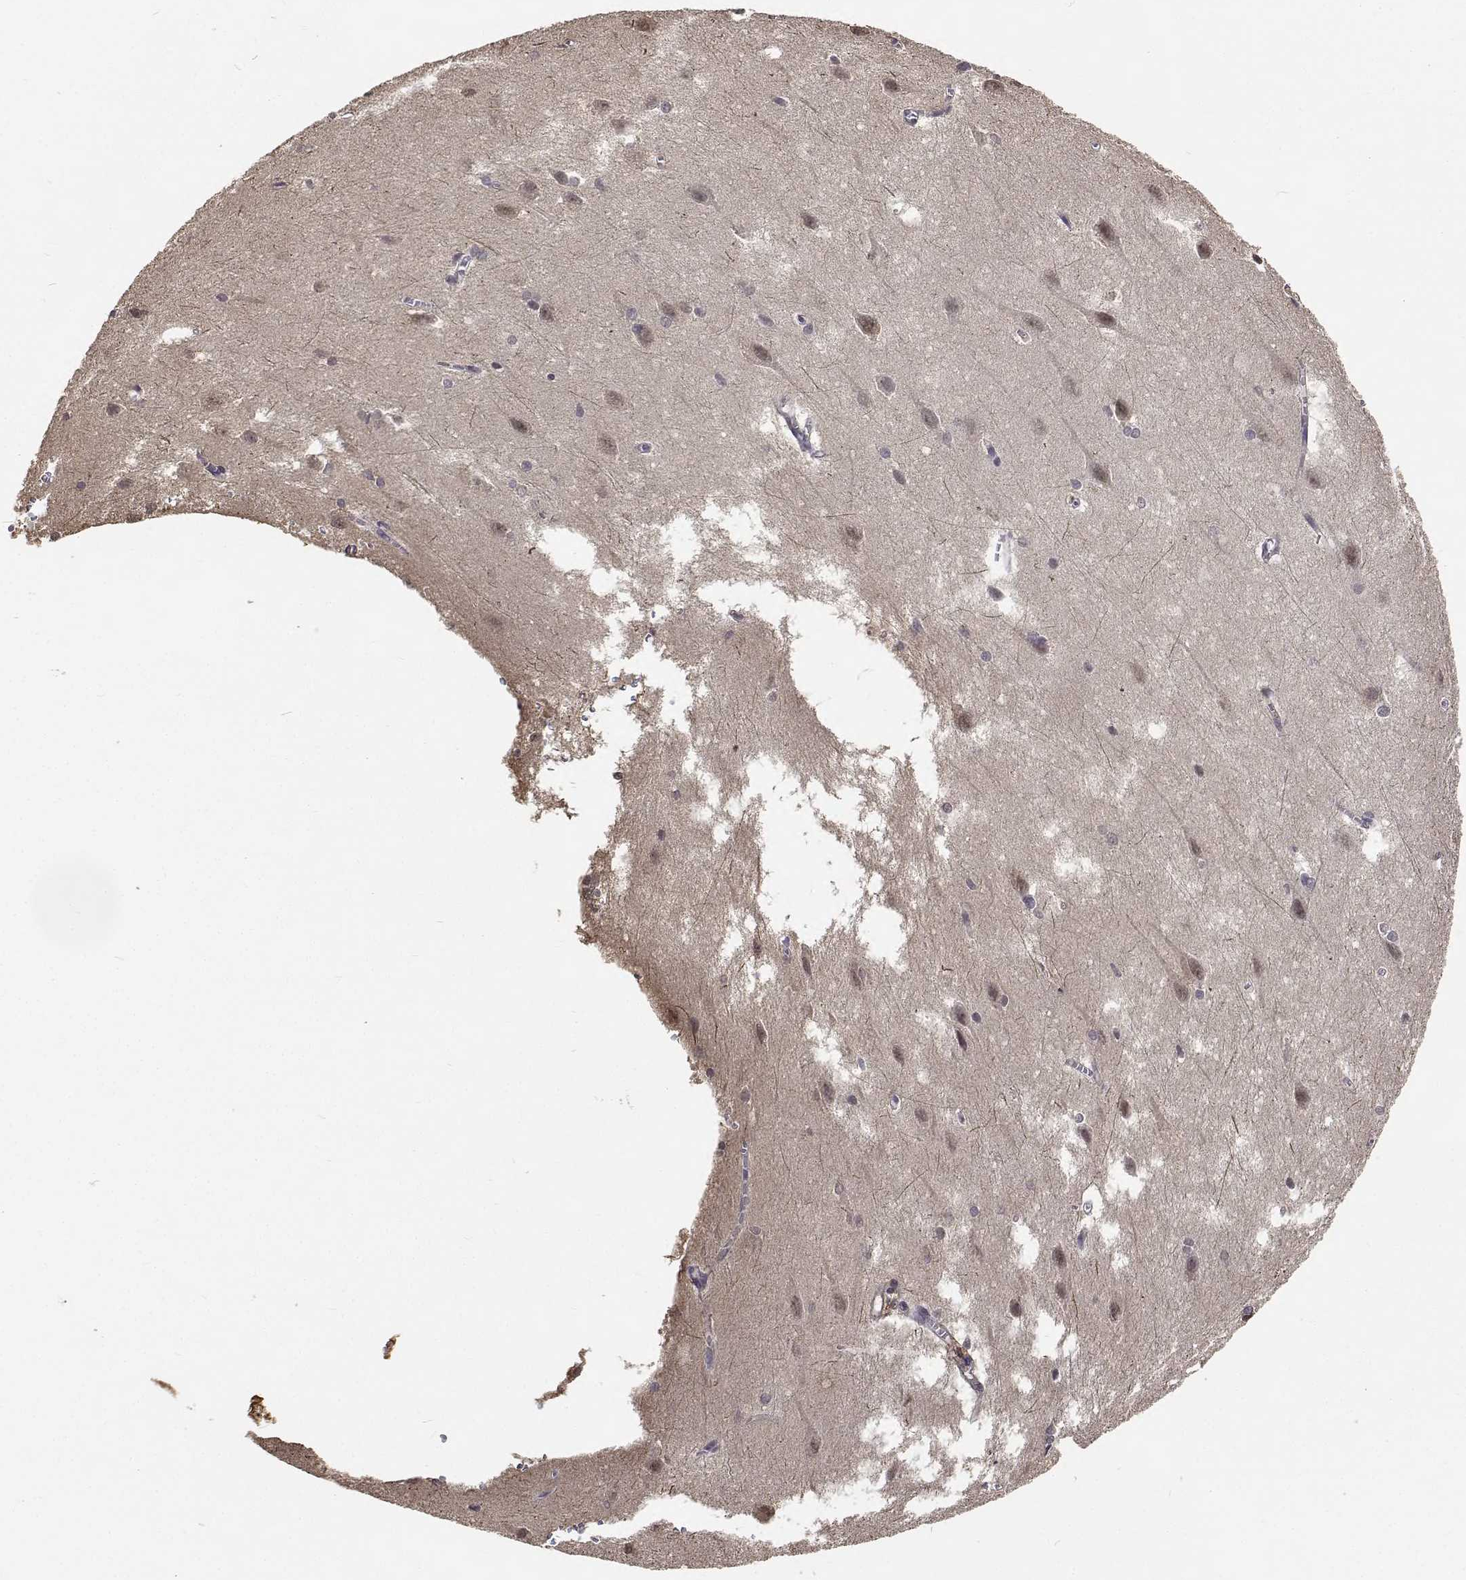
{"staining": {"intensity": "negative", "quantity": "none", "location": "none"}, "tissue": "cerebral cortex", "cell_type": "Endothelial cells", "image_type": "normal", "snomed": [{"axis": "morphology", "description": "Normal tissue, NOS"}, {"axis": "topography", "description": "Cerebral cortex"}], "caption": "Immunohistochemistry photomicrograph of normal human cerebral cortex stained for a protein (brown), which reveals no expression in endothelial cells.", "gene": "PCID2", "patient": {"sex": "male", "age": 37}}